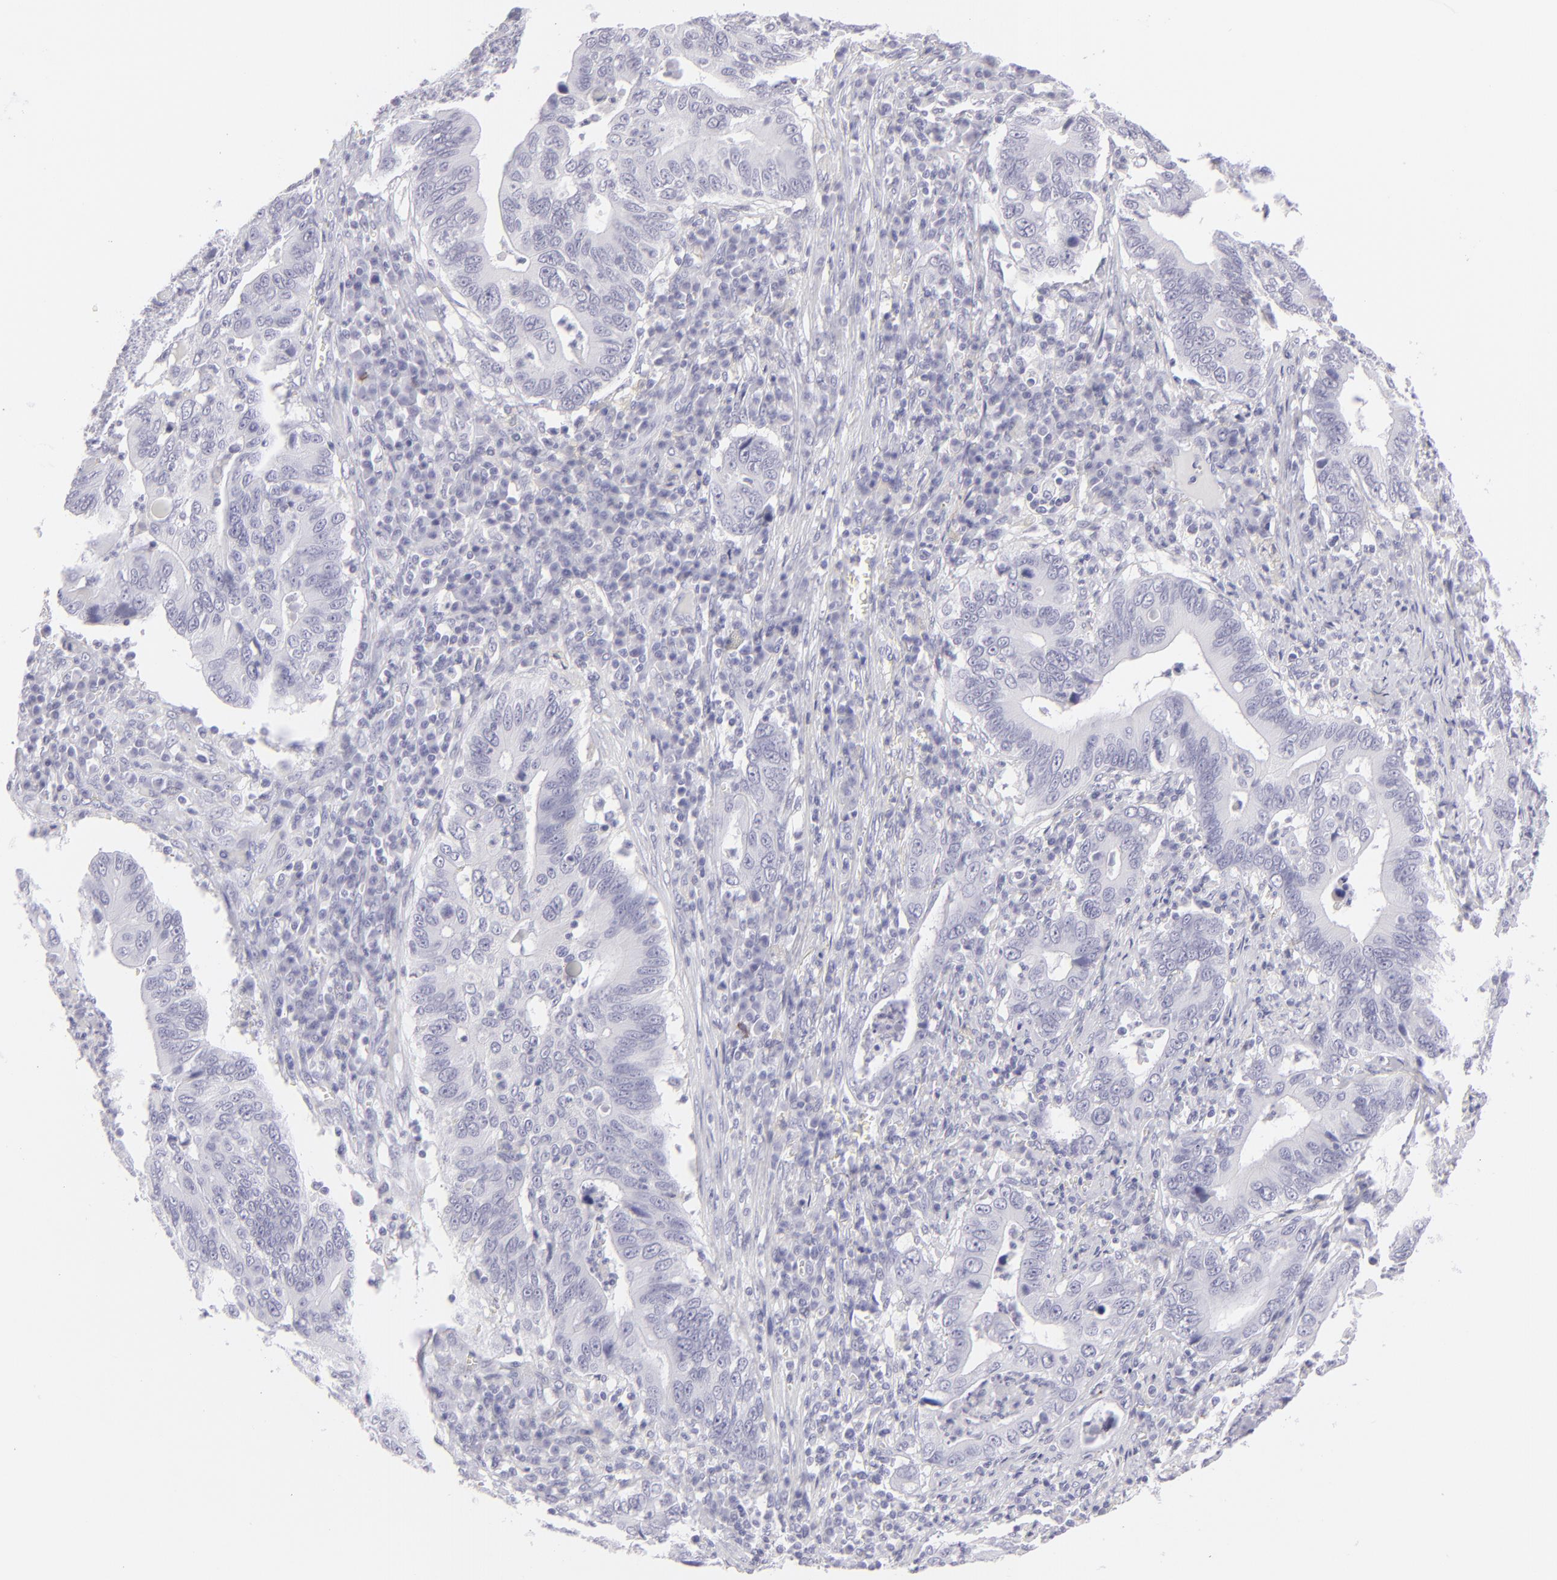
{"staining": {"intensity": "negative", "quantity": "none", "location": "none"}, "tissue": "stomach cancer", "cell_type": "Tumor cells", "image_type": "cancer", "snomed": [{"axis": "morphology", "description": "Adenocarcinoma, NOS"}, {"axis": "topography", "description": "Stomach, upper"}], "caption": "An immunohistochemistry (IHC) image of stomach cancer is shown. There is no staining in tumor cells of stomach cancer. The staining was performed using DAB to visualize the protein expression in brown, while the nuclei were stained in blue with hematoxylin (Magnification: 20x).", "gene": "FCER2", "patient": {"sex": "male", "age": 63}}